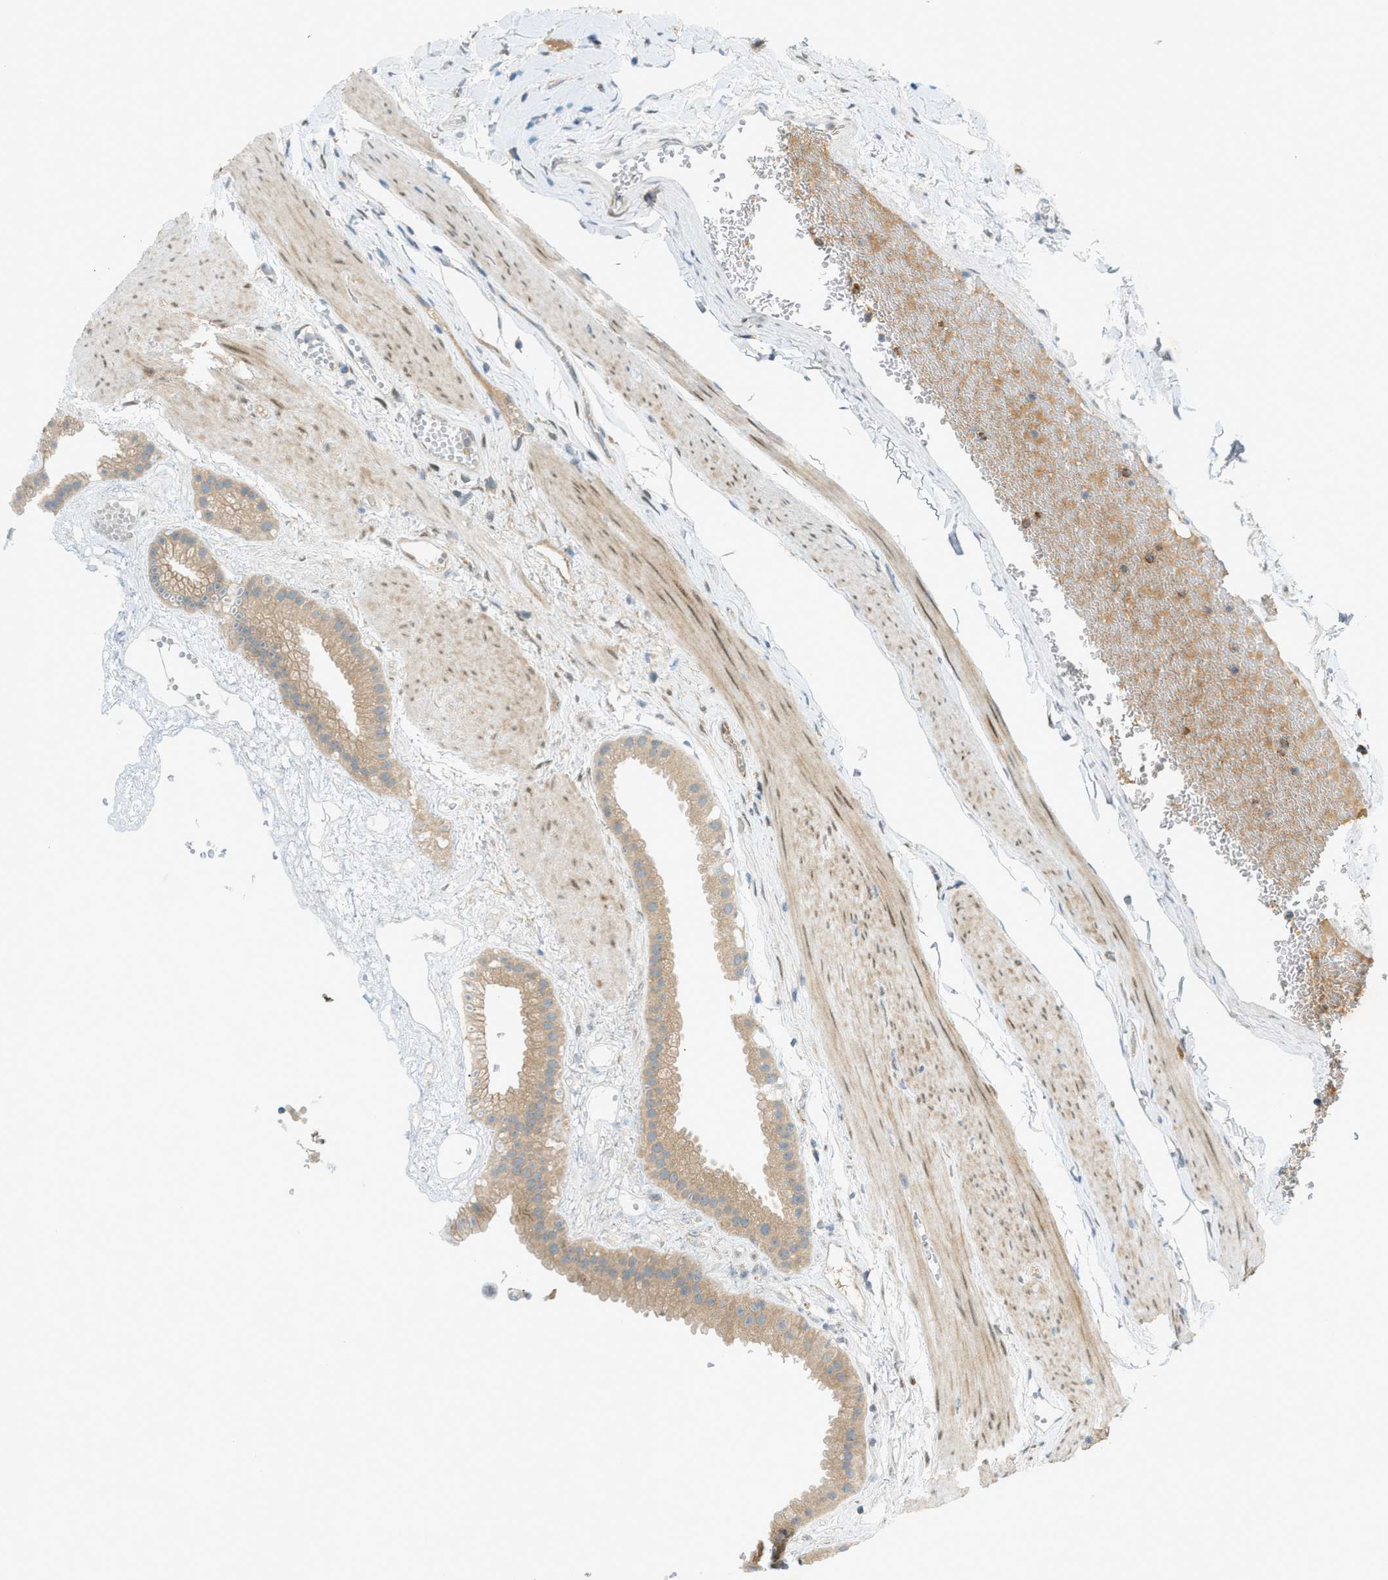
{"staining": {"intensity": "moderate", "quantity": ">75%", "location": "cytoplasmic/membranous"}, "tissue": "gallbladder", "cell_type": "Glandular cells", "image_type": "normal", "snomed": [{"axis": "morphology", "description": "Normal tissue, NOS"}, {"axis": "topography", "description": "Gallbladder"}], "caption": "Moderate cytoplasmic/membranous protein staining is present in about >75% of glandular cells in gallbladder.", "gene": "DYRK1A", "patient": {"sex": "female", "age": 64}}